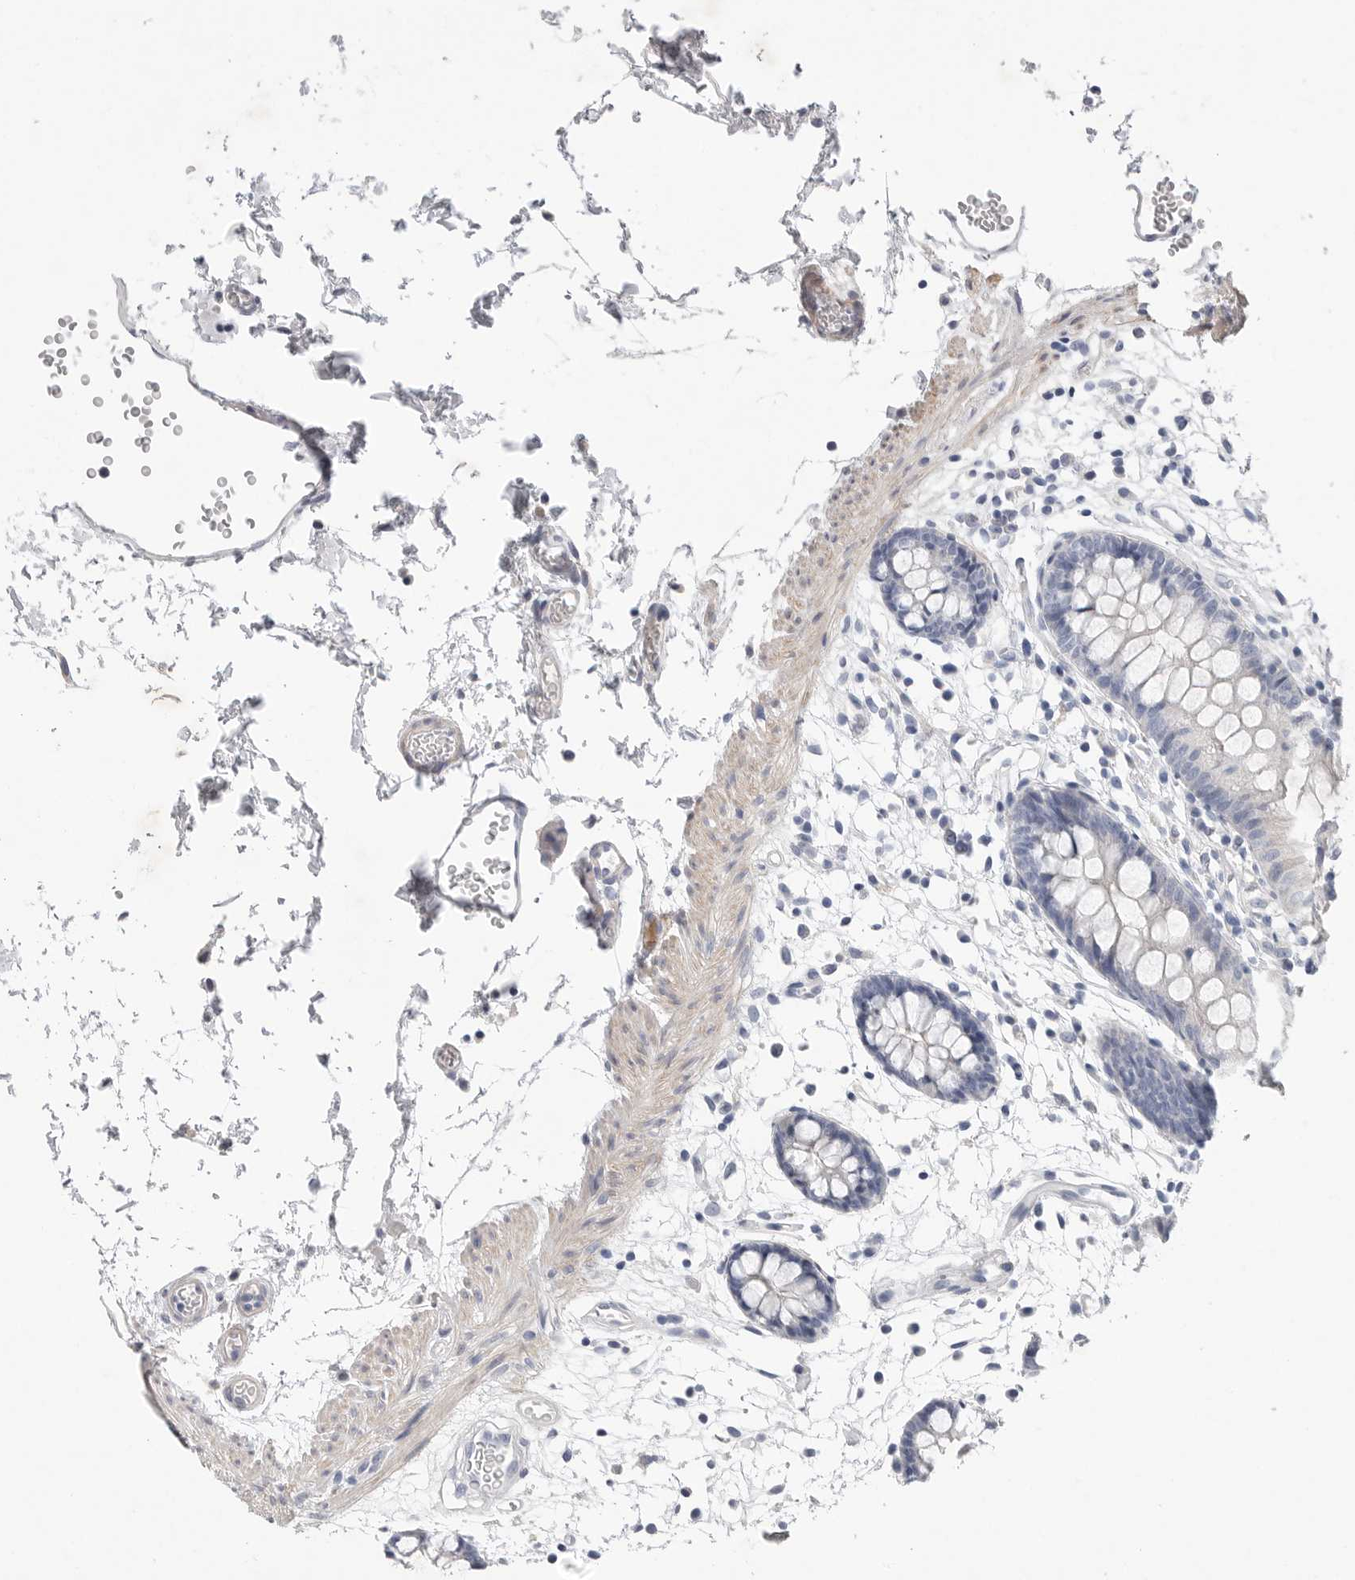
{"staining": {"intensity": "negative", "quantity": "none", "location": "none"}, "tissue": "colon", "cell_type": "Endothelial cells", "image_type": "normal", "snomed": [{"axis": "morphology", "description": "Normal tissue, NOS"}, {"axis": "topography", "description": "Colon"}], "caption": "IHC of unremarkable human colon demonstrates no positivity in endothelial cells.", "gene": "CAMK2B", "patient": {"sex": "male", "age": 56}}